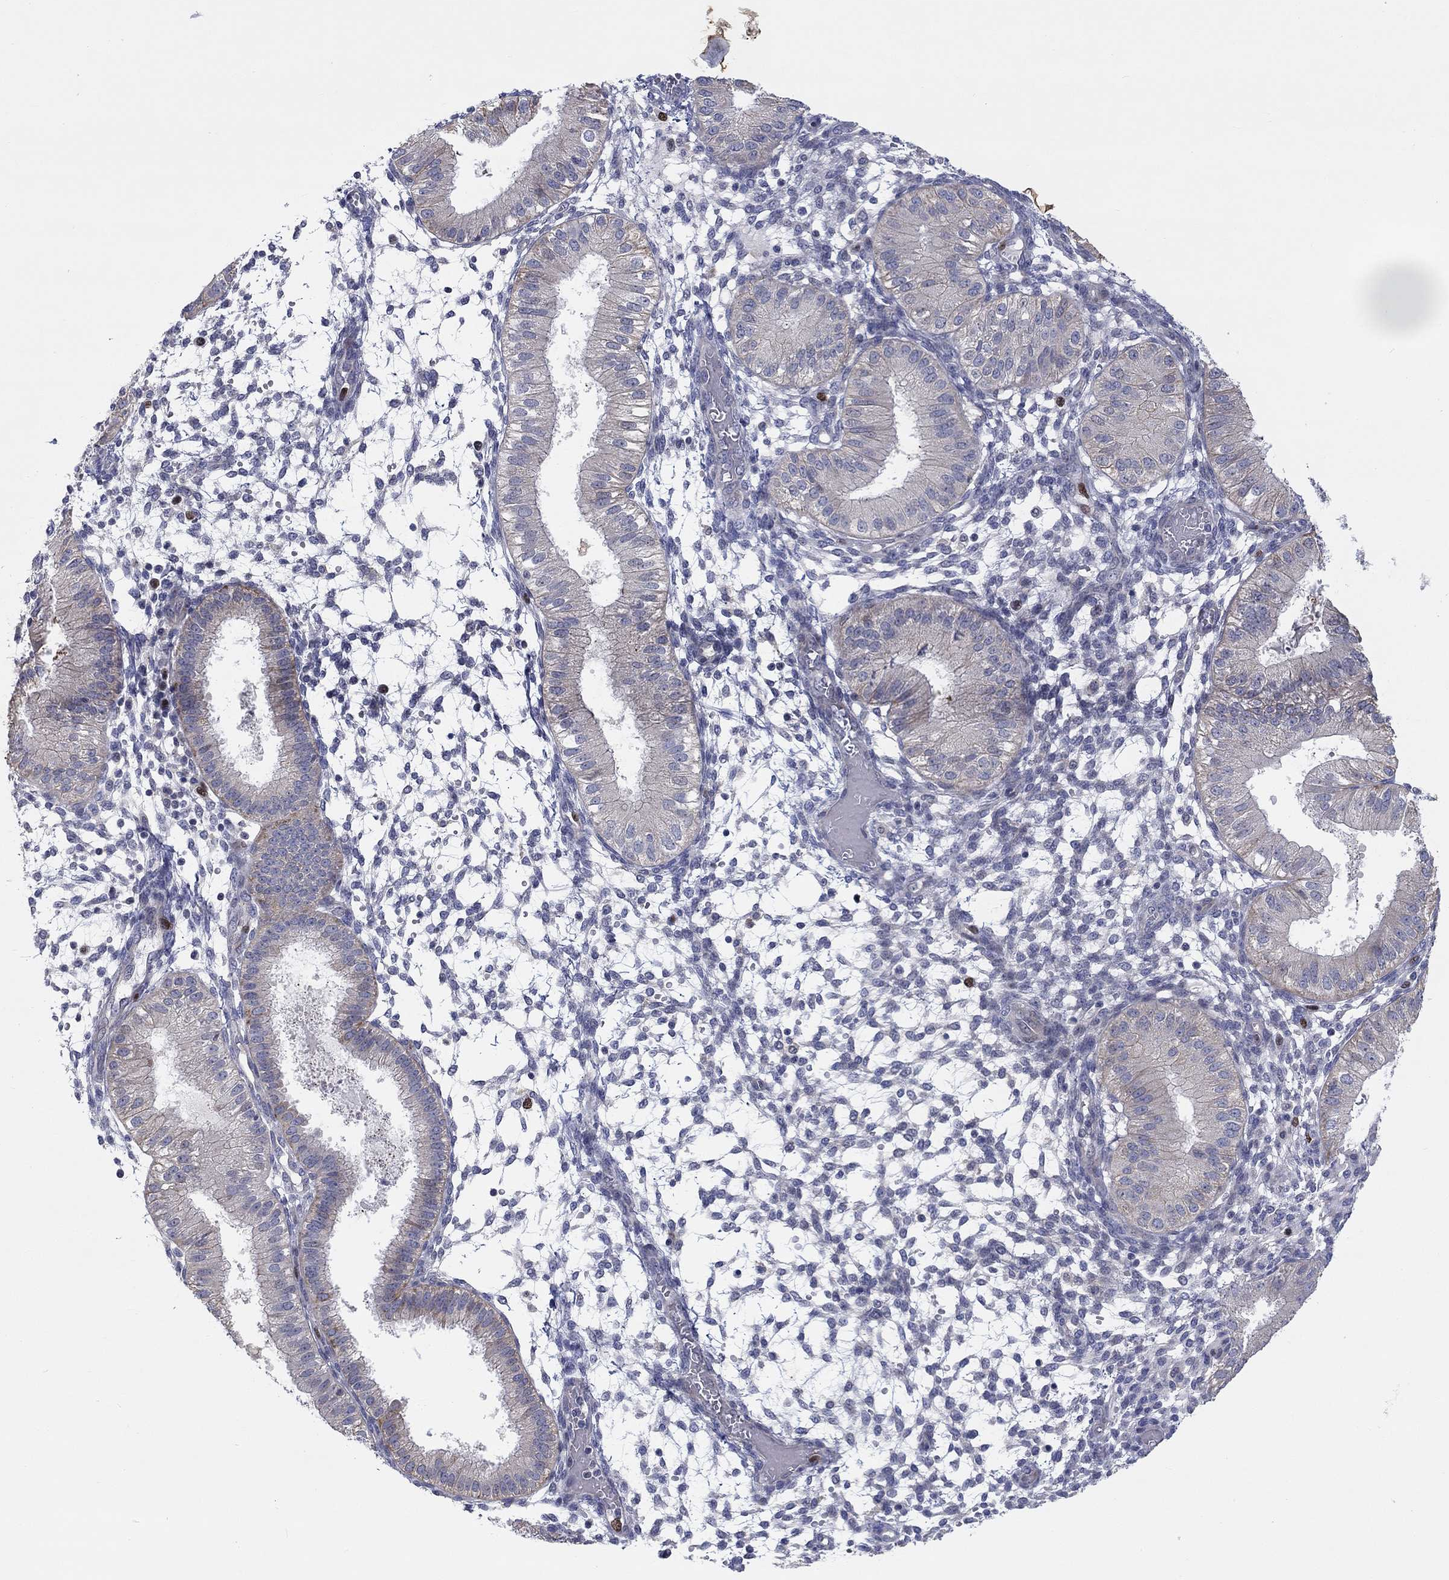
{"staining": {"intensity": "strong", "quantity": "<25%", "location": "nuclear"}, "tissue": "endometrium", "cell_type": "Cells in endometrial stroma", "image_type": "normal", "snomed": [{"axis": "morphology", "description": "Normal tissue, NOS"}, {"axis": "topography", "description": "Endometrium"}], "caption": "Protein expression analysis of benign endometrium shows strong nuclear positivity in approximately <25% of cells in endometrial stroma.", "gene": "PRC1", "patient": {"sex": "female", "age": 43}}